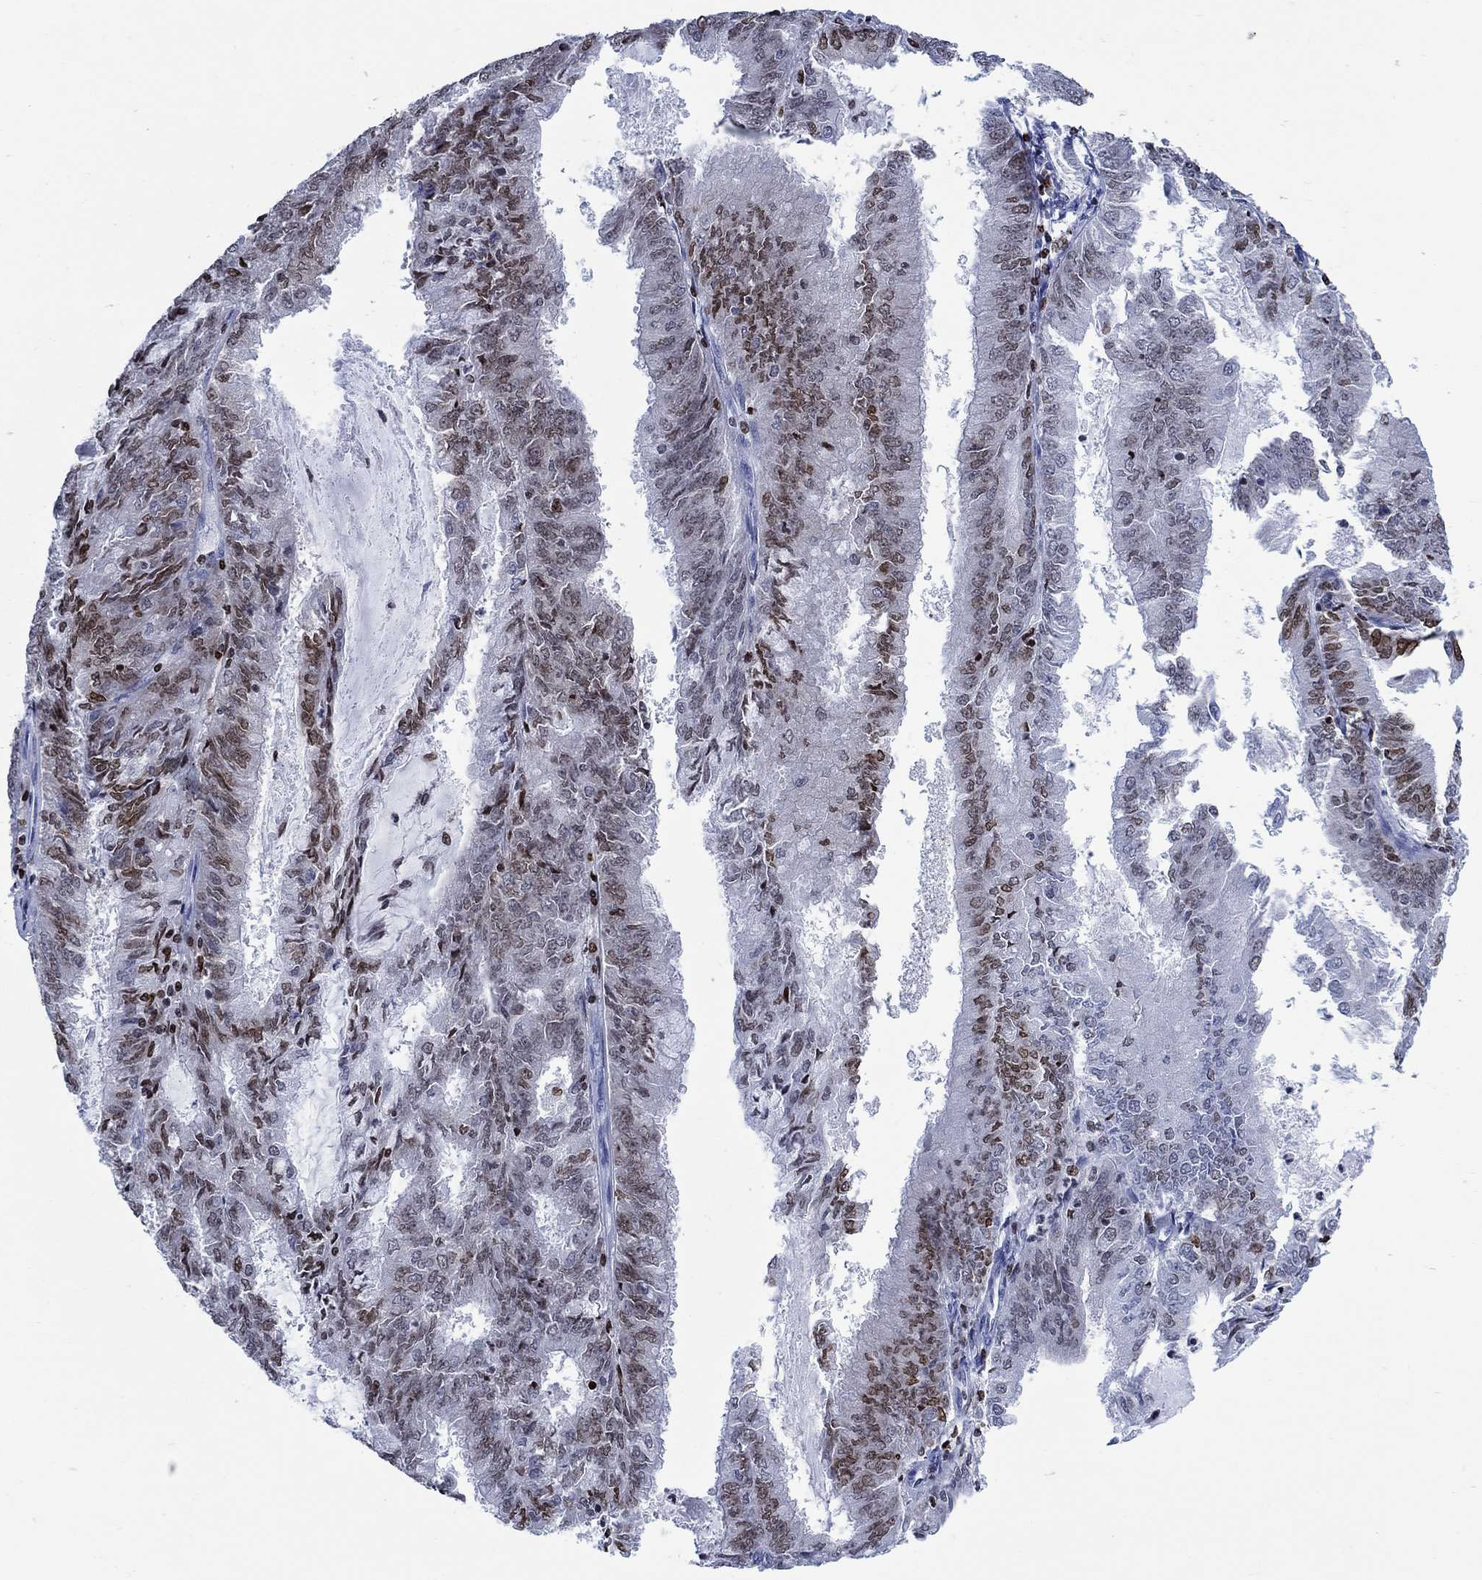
{"staining": {"intensity": "weak", "quantity": "25%-75%", "location": "nuclear"}, "tissue": "endometrial cancer", "cell_type": "Tumor cells", "image_type": "cancer", "snomed": [{"axis": "morphology", "description": "Adenocarcinoma, NOS"}, {"axis": "topography", "description": "Endometrium"}], "caption": "Endometrial cancer (adenocarcinoma) was stained to show a protein in brown. There is low levels of weak nuclear staining in approximately 25%-75% of tumor cells.", "gene": "HMGA1", "patient": {"sex": "female", "age": 57}}